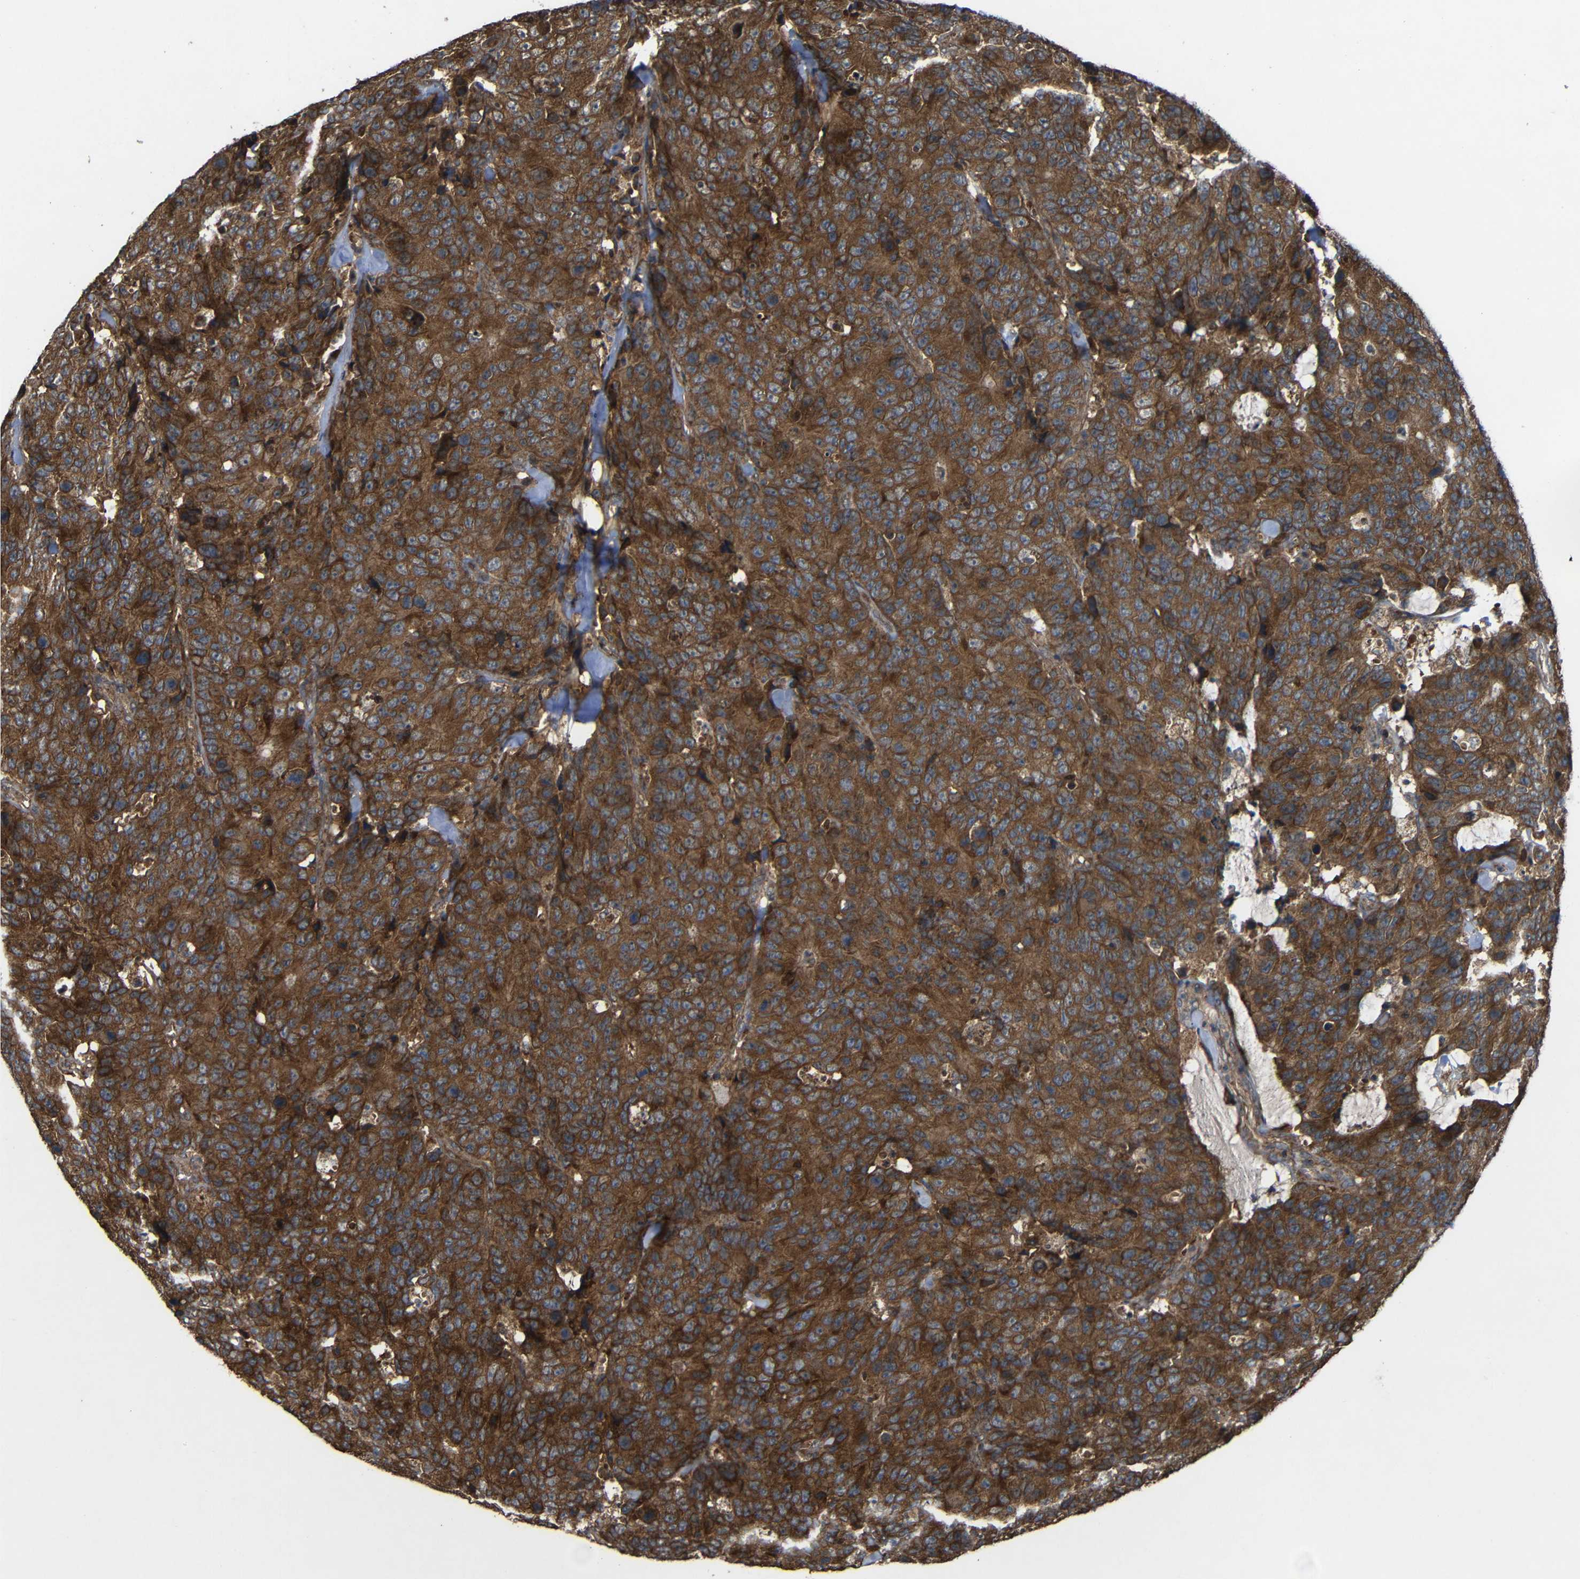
{"staining": {"intensity": "strong", "quantity": ">75%", "location": "cytoplasmic/membranous"}, "tissue": "colorectal cancer", "cell_type": "Tumor cells", "image_type": "cancer", "snomed": [{"axis": "morphology", "description": "Adenocarcinoma, NOS"}, {"axis": "topography", "description": "Colon"}], "caption": "Protein expression analysis of colorectal cancer (adenocarcinoma) exhibits strong cytoplasmic/membranous staining in approximately >75% of tumor cells. Immunohistochemistry (ihc) stains the protein of interest in brown and the nuclei are stained blue.", "gene": "C1GALT1", "patient": {"sex": "female", "age": 86}}